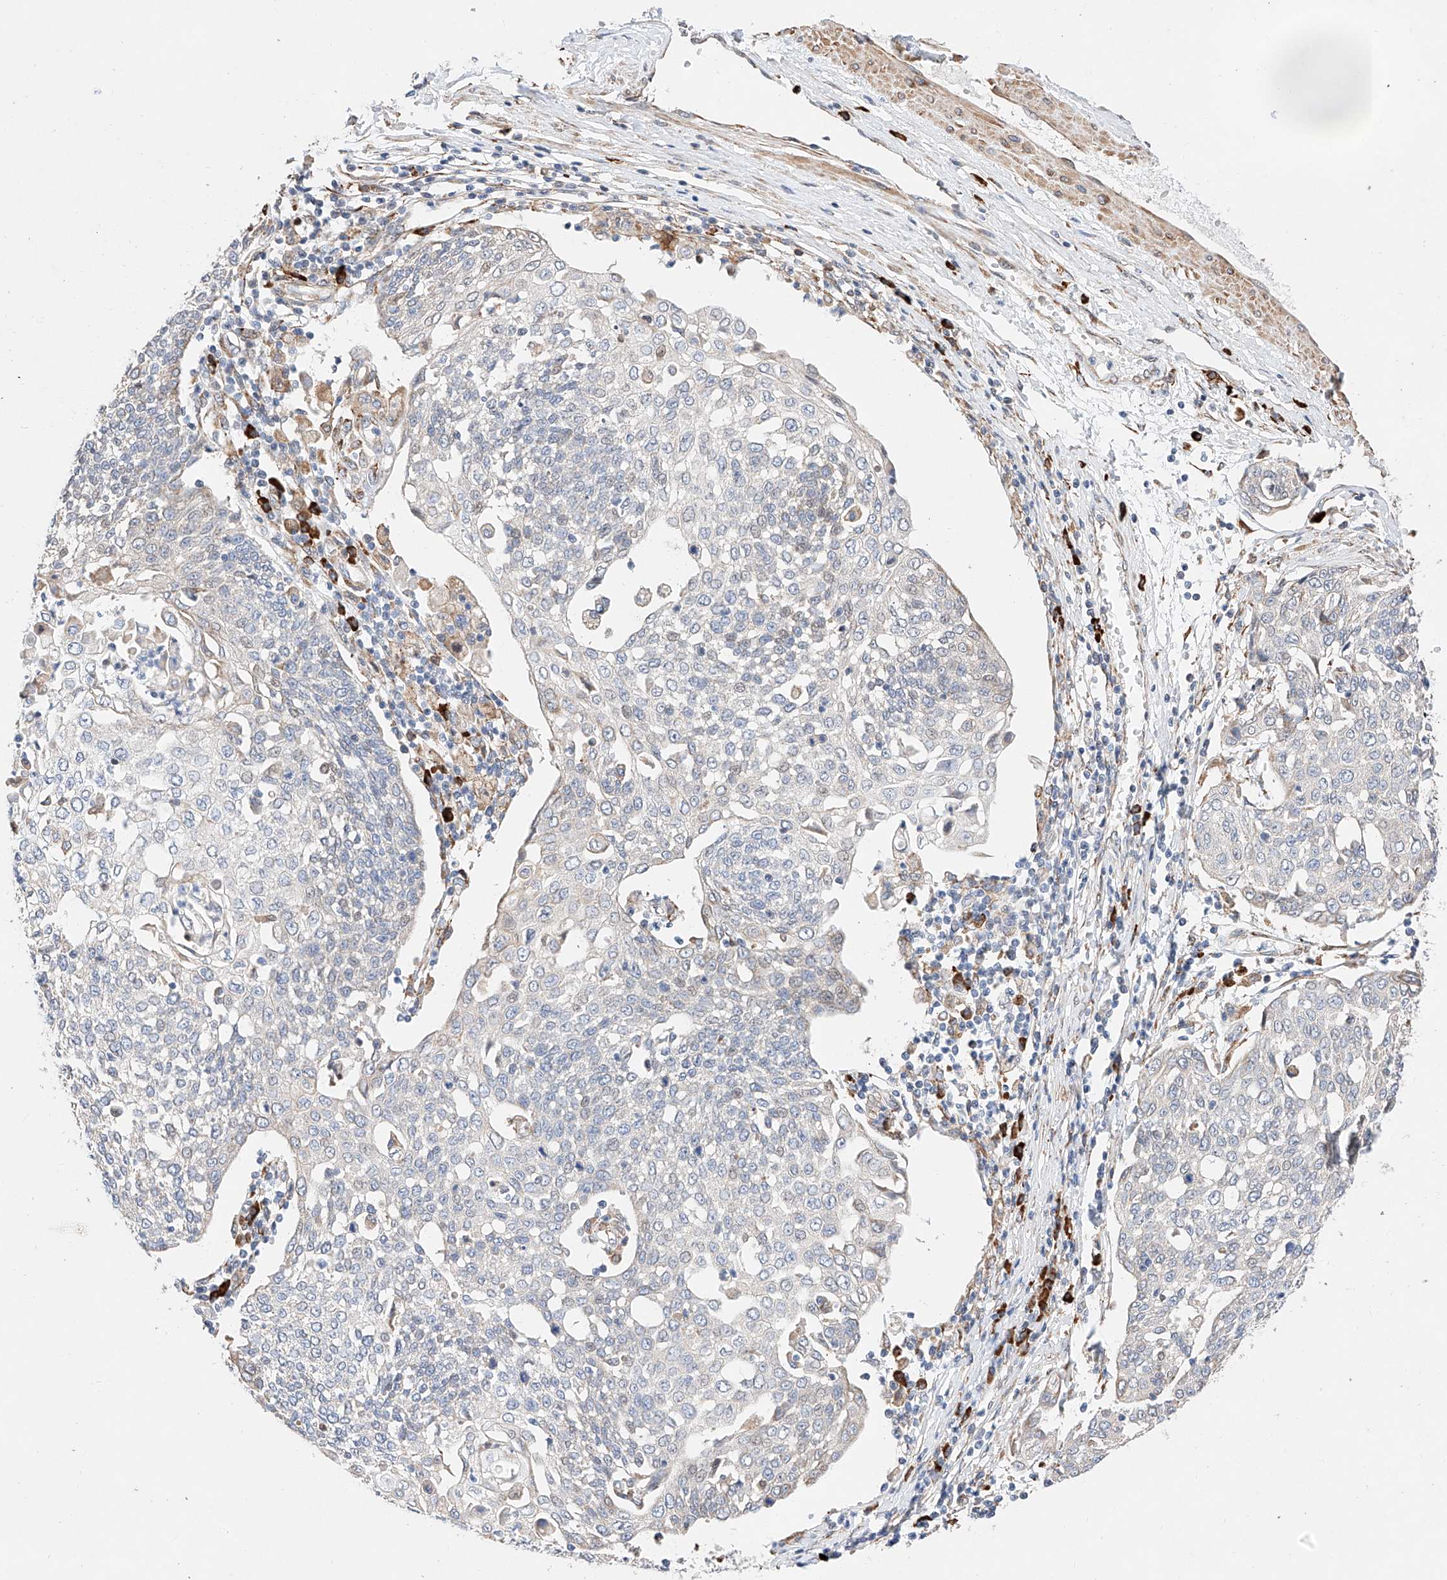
{"staining": {"intensity": "negative", "quantity": "none", "location": "none"}, "tissue": "cervical cancer", "cell_type": "Tumor cells", "image_type": "cancer", "snomed": [{"axis": "morphology", "description": "Squamous cell carcinoma, NOS"}, {"axis": "topography", "description": "Cervix"}], "caption": "This is a histopathology image of IHC staining of cervical cancer, which shows no positivity in tumor cells.", "gene": "ATP9B", "patient": {"sex": "female", "age": 34}}